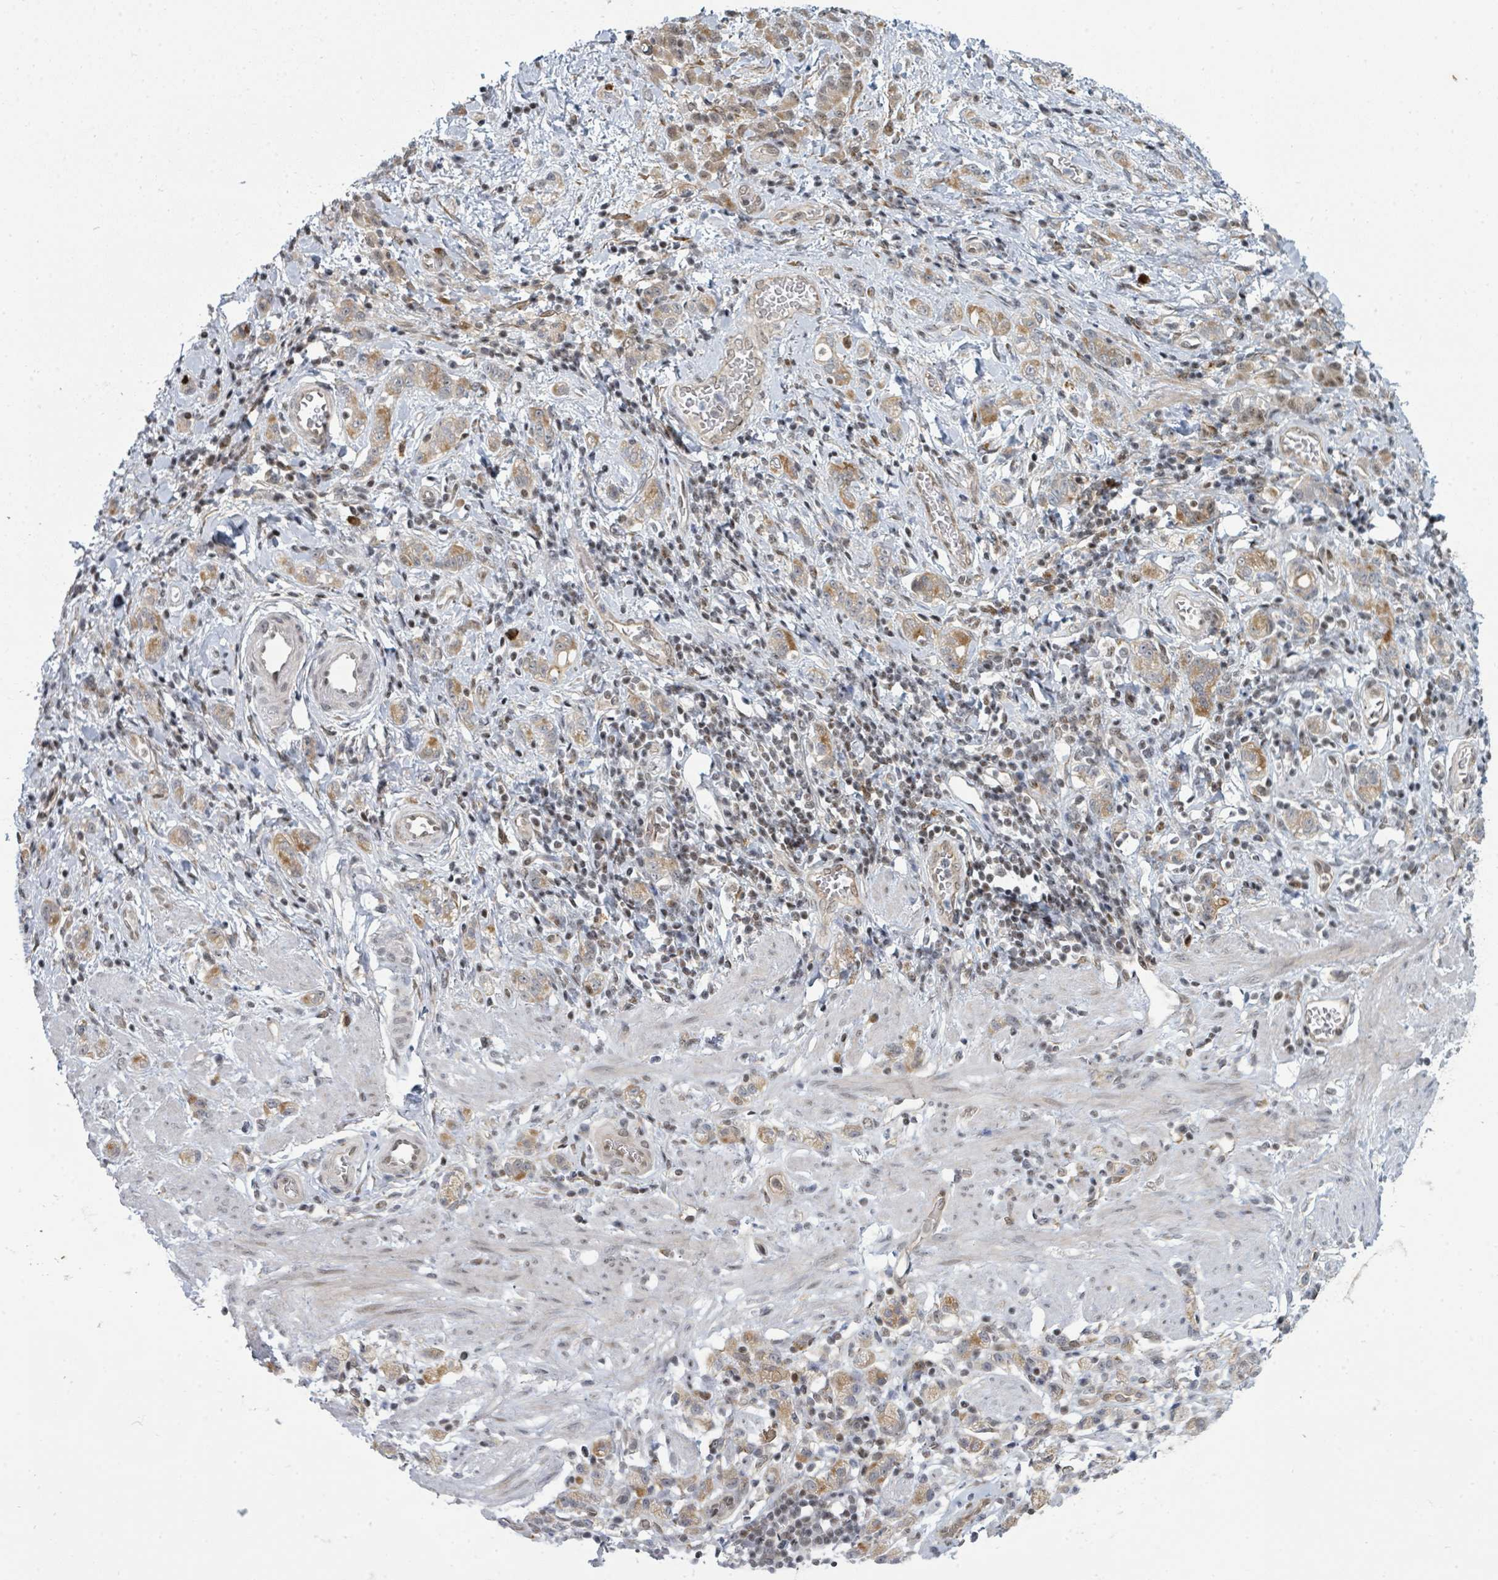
{"staining": {"intensity": "moderate", "quantity": ">75%", "location": "cytoplasmic/membranous"}, "tissue": "stomach cancer", "cell_type": "Tumor cells", "image_type": "cancer", "snomed": [{"axis": "morphology", "description": "Adenocarcinoma, NOS"}, {"axis": "topography", "description": "Stomach"}], "caption": "Immunohistochemistry of adenocarcinoma (stomach) shows medium levels of moderate cytoplasmic/membranous positivity in approximately >75% of tumor cells.", "gene": "PSMG2", "patient": {"sex": "male", "age": 77}}